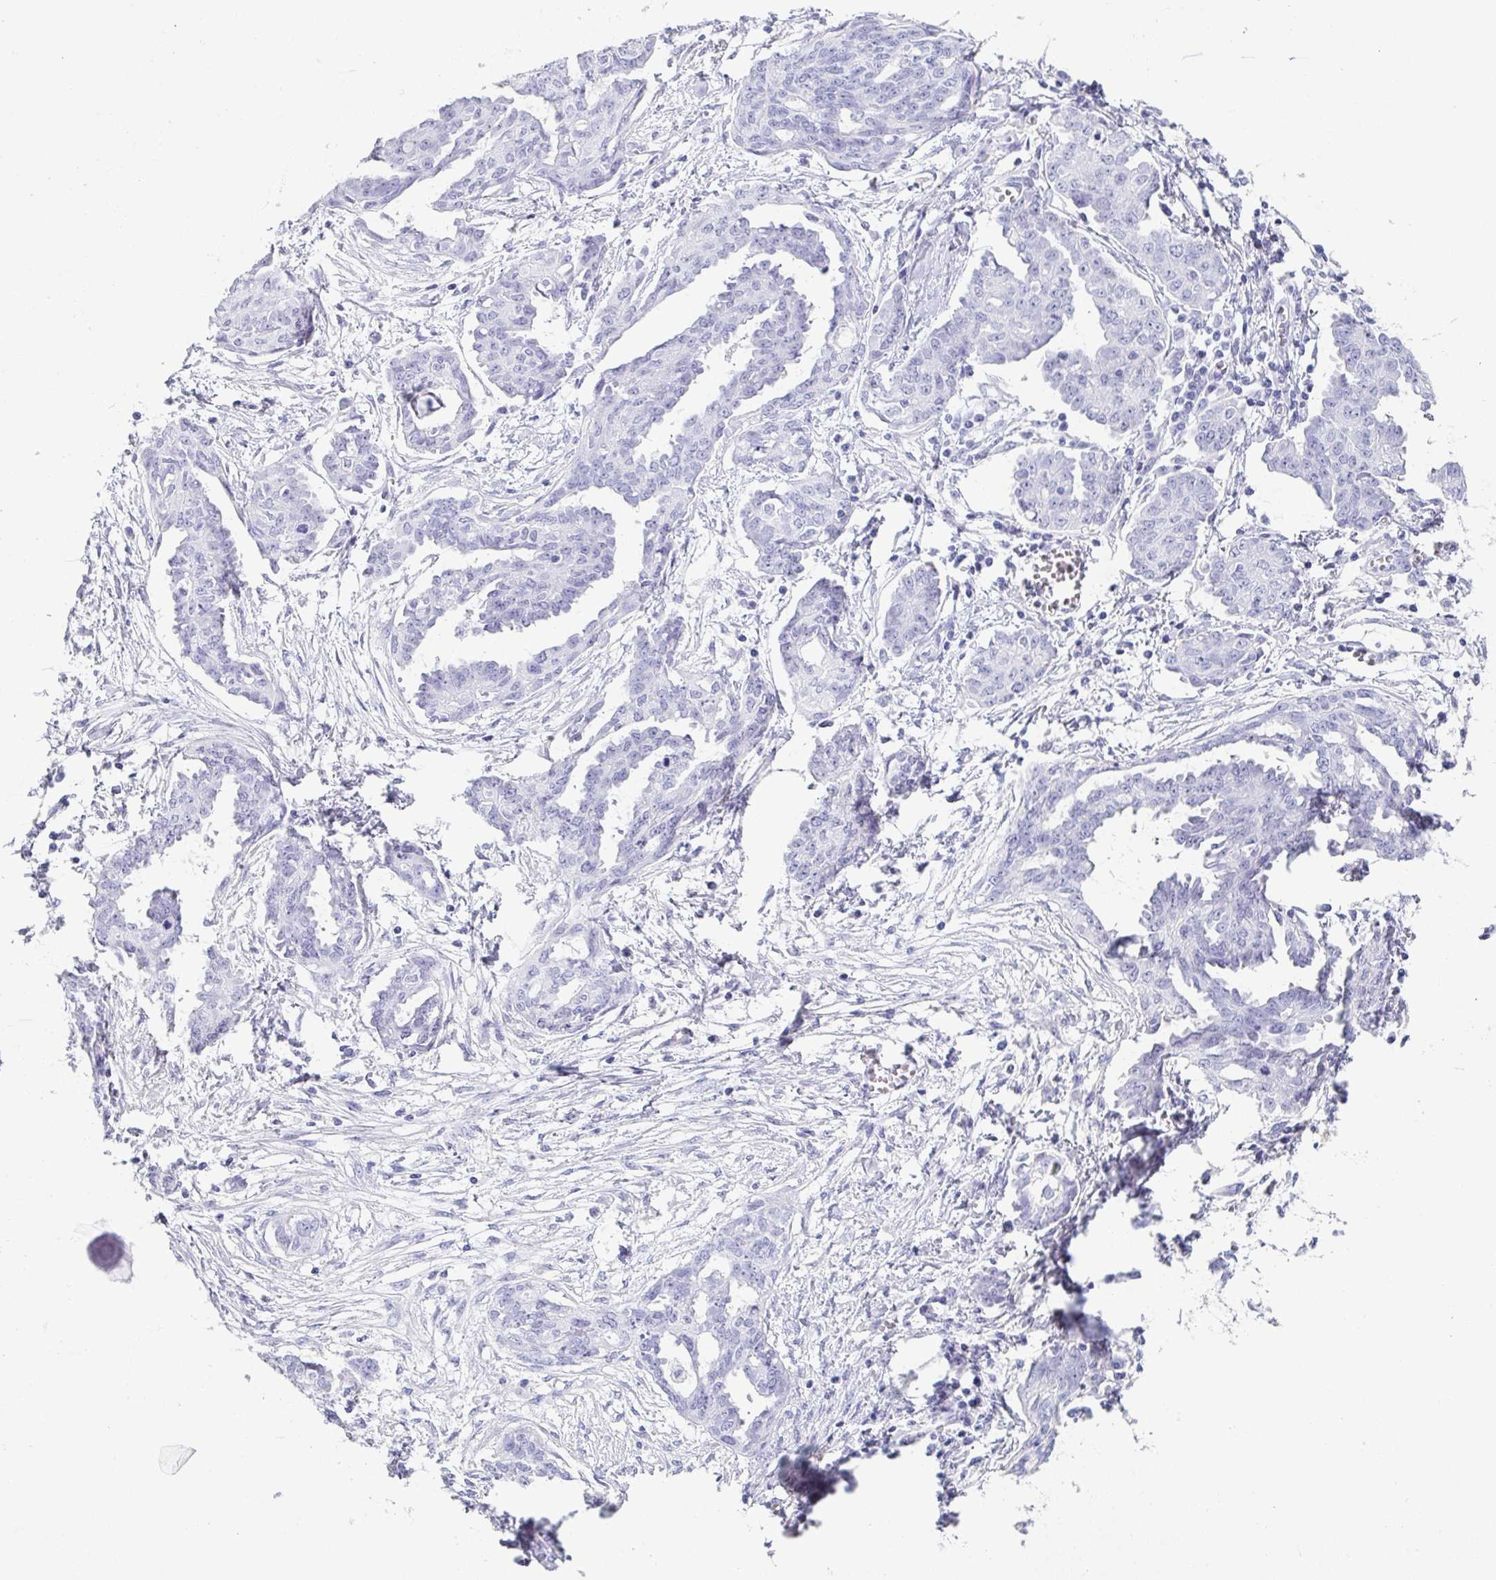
{"staining": {"intensity": "negative", "quantity": "none", "location": "none"}, "tissue": "ovarian cancer", "cell_type": "Tumor cells", "image_type": "cancer", "snomed": [{"axis": "morphology", "description": "Cystadenocarcinoma, serous, NOS"}, {"axis": "topography", "description": "Ovary"}], "caption": "Tumor cells are negative for protein expression in human serous cystadenocarcinoma (ovarian). (IHC, brightfield microscopy, high magnification).", "gene": "ZG16B", "patient": {"sex": "female", "age": 71}}